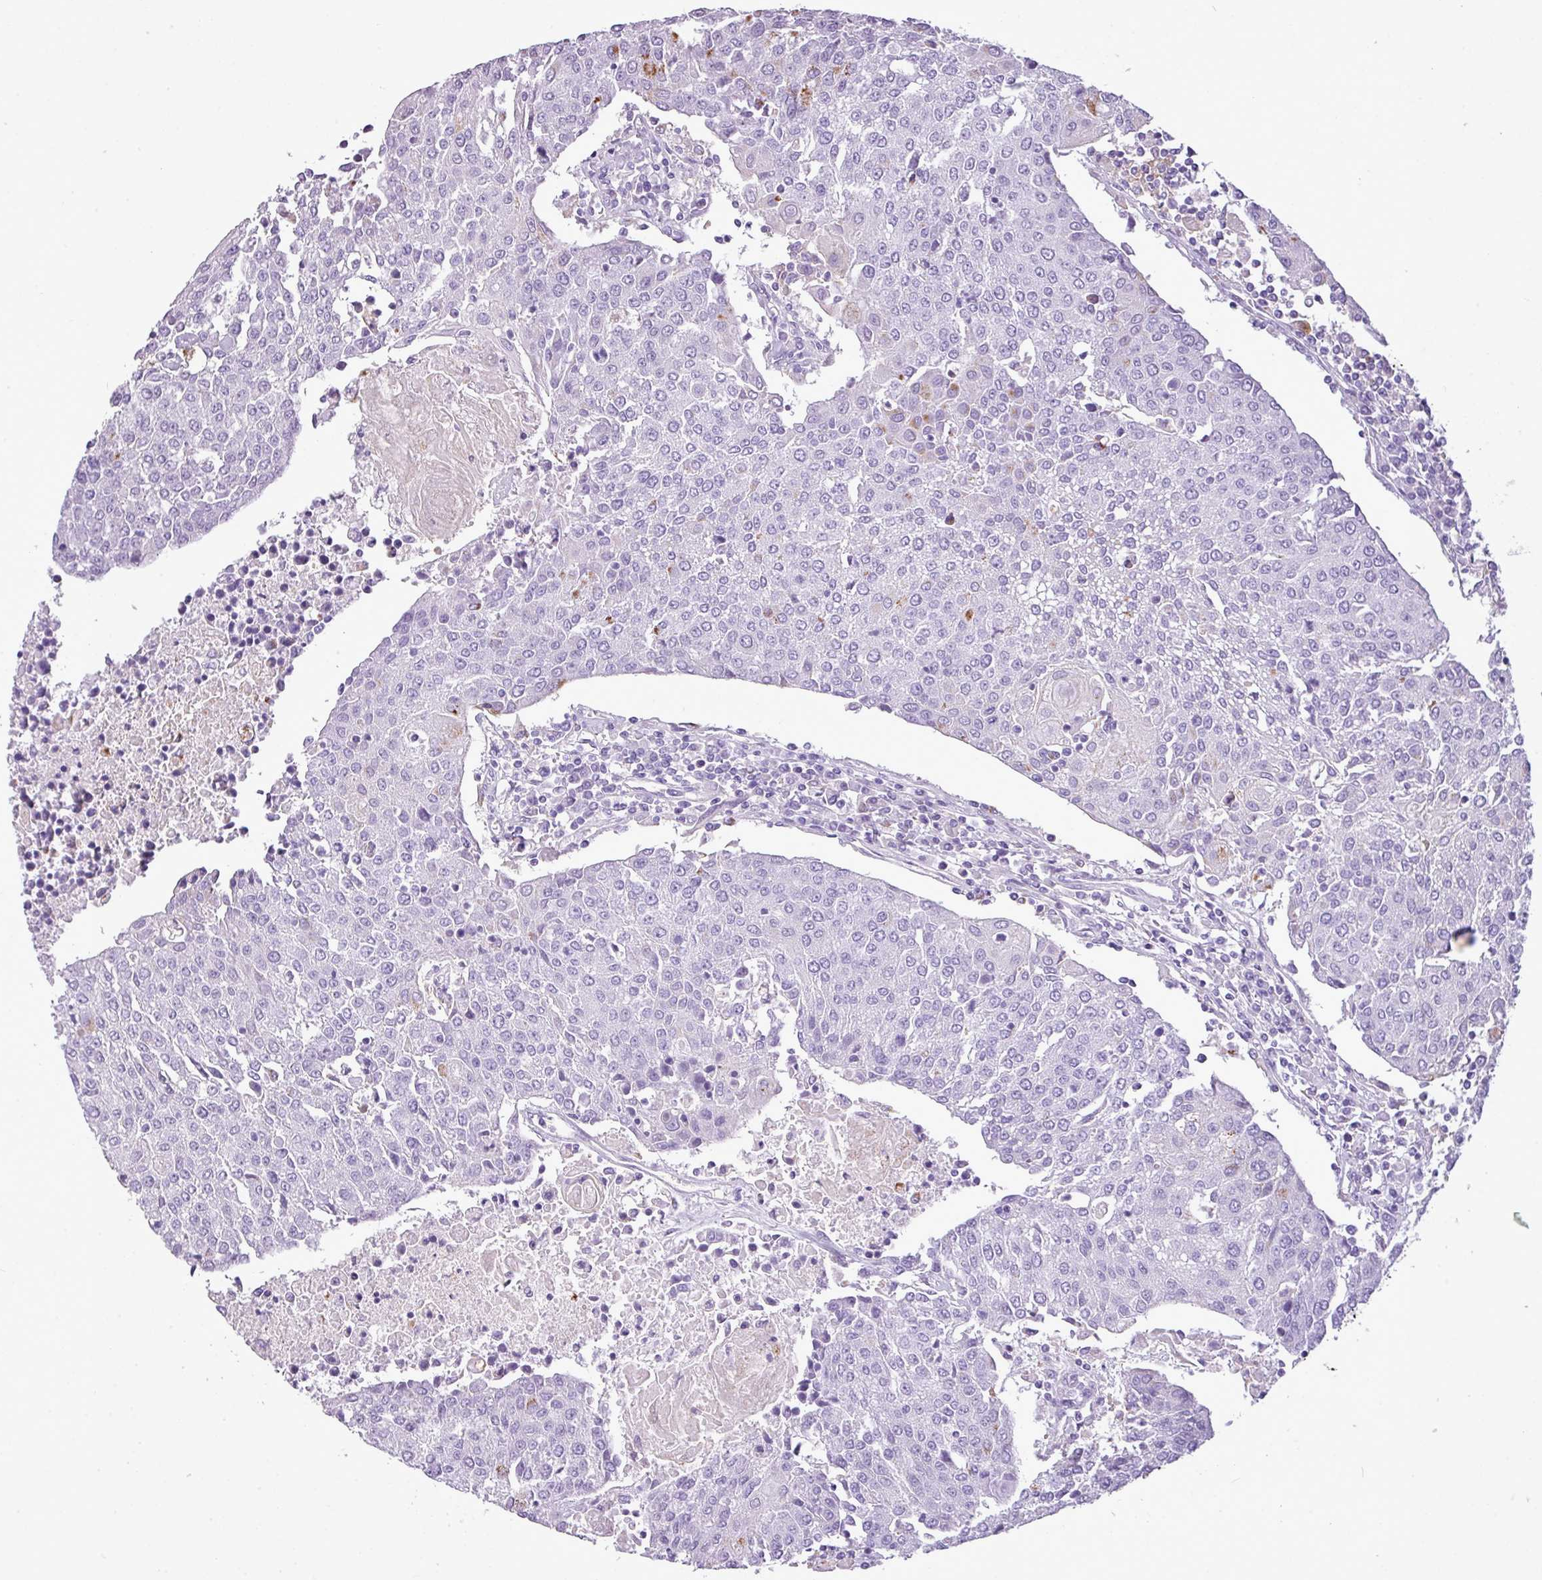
{"staining": {"intensity": "negative", "quantity": "none", "location": "none"}, "tissue": "urothelial cancer", "cell_type": "Tumor cells", "image_type": "cancer", "snomed": [{"axis": "morphology", "description": "Urothelial carcinoma, High grade"}, {"axis": "topography", "description": "Urinary bladder"}], "caption": "Immunohistochemical staining of urothelial cancer reveals no significant positivity in tumor cells.", "gene": "RBMXL2", "patient": {"sex": "female", "age": 85}}